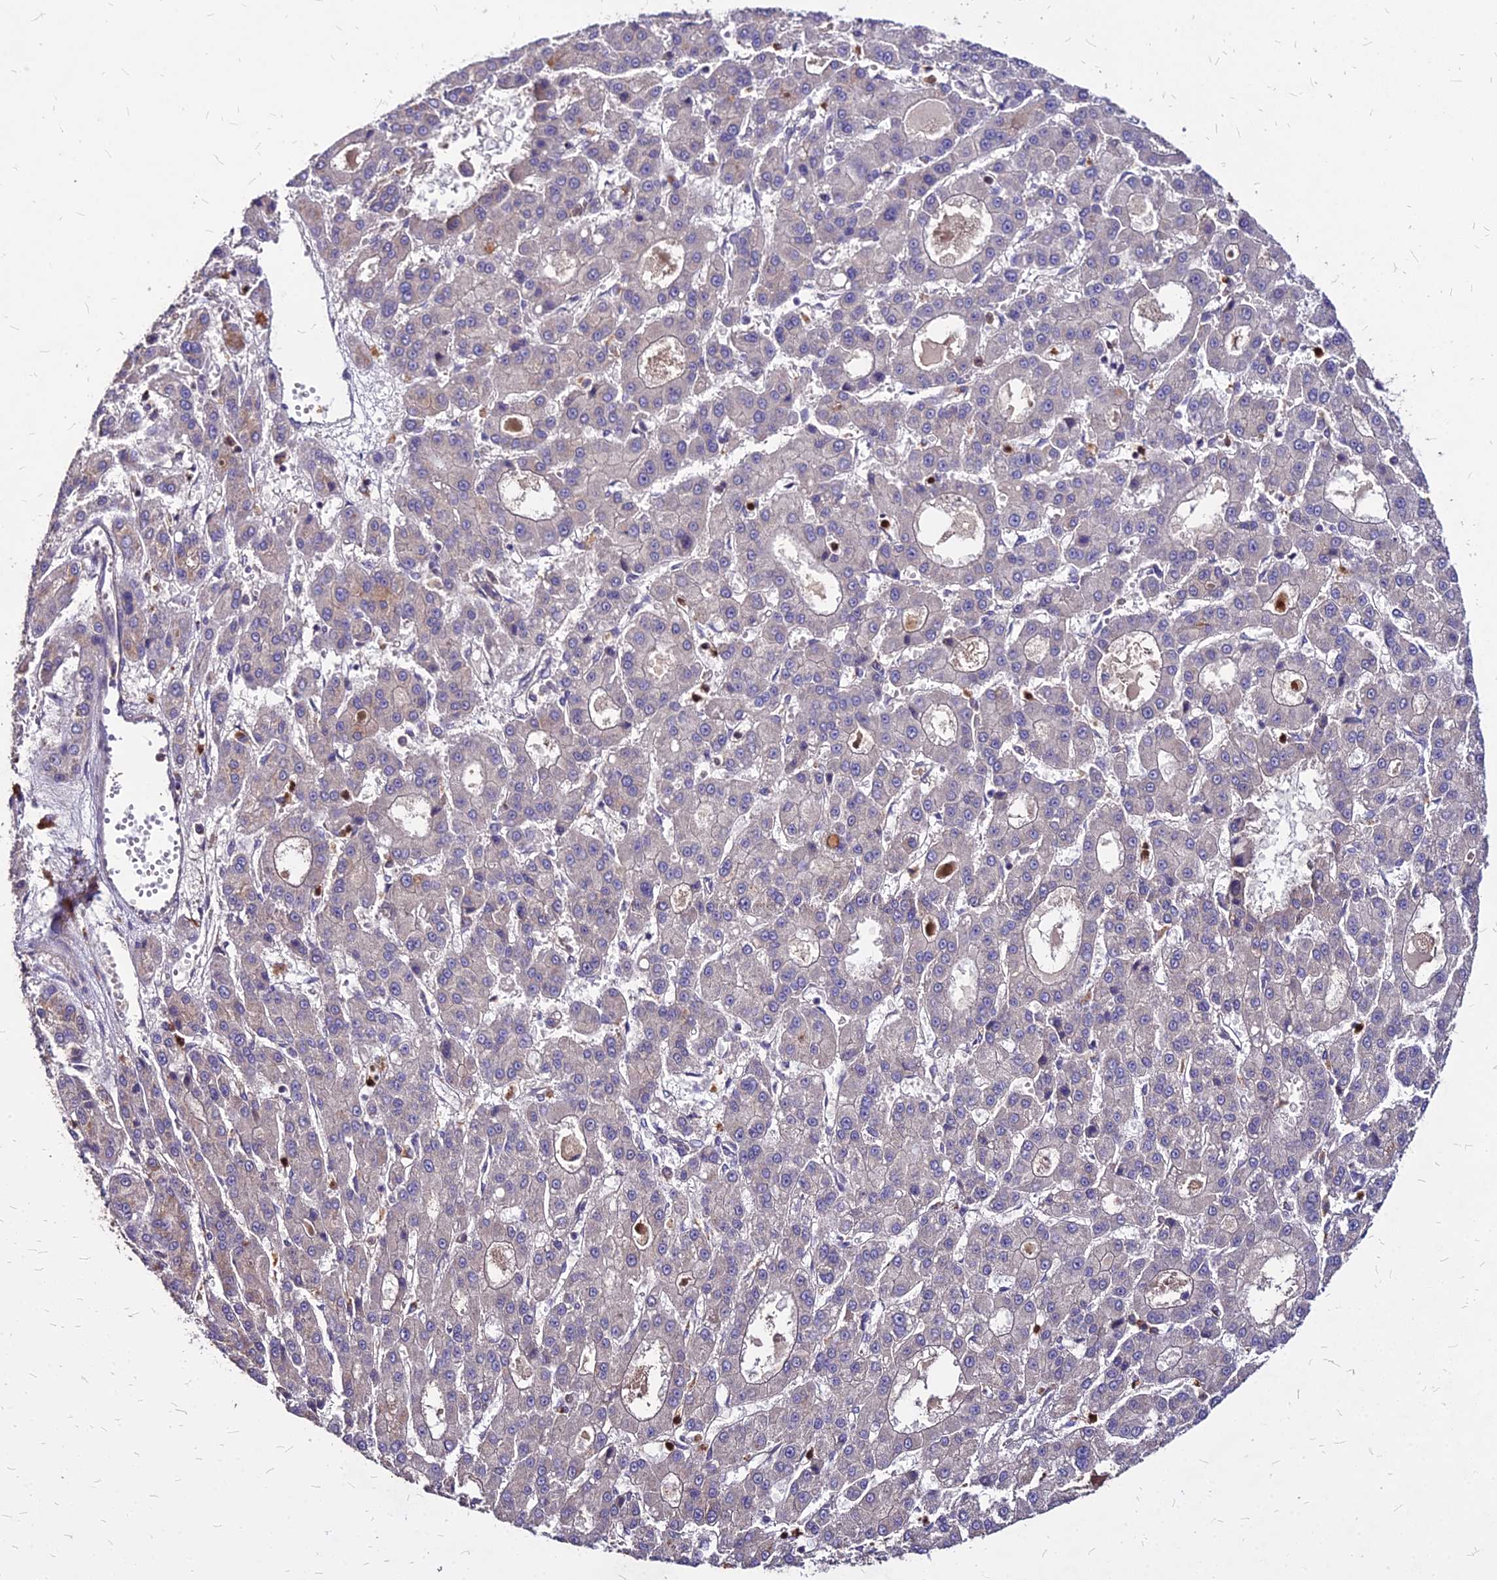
{"staining": {"intensity": "negative", "quantity": "none", "location": "none"}, "tissue": "liver cancer", "cell_type": "Tumor cells", "image_type": "cancer", "snomed": [{"axis": "morphology", "description": "Carcinoma, Hepatocellular, NOS"}, {"axis": "topography", "description": "Liver"}], "caption": "Tumor cells show no significant positivity in liver cancer (hepatocellular carcinoma).", "gene": "APBA3", "patient": {"sex": "male", "age": 70}}